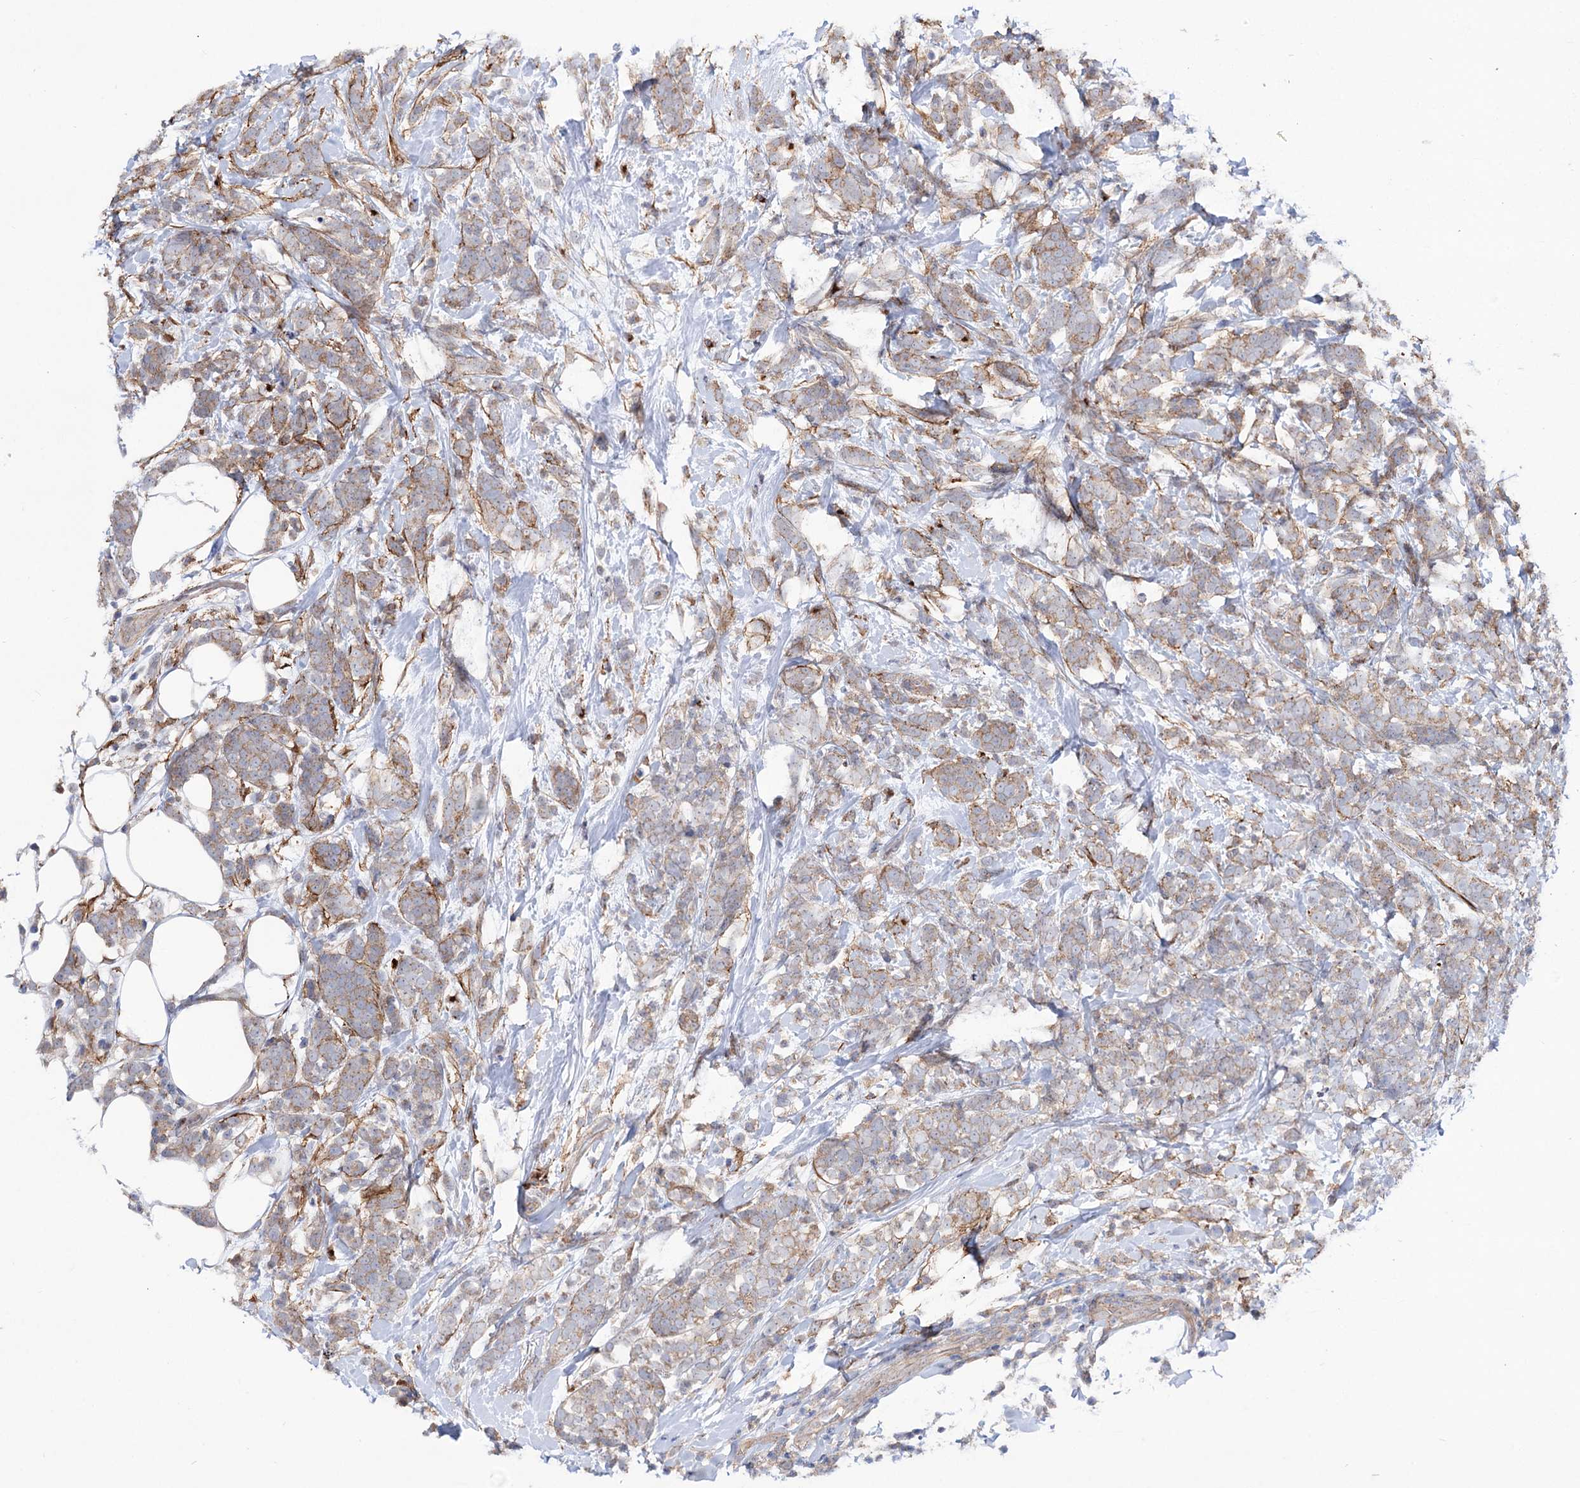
{"staining": {"intensity": "weak", "quantity": ">75%", "location": "cytoplasmic/membranous"}, "tissue": "breast cancer", "cell_type": "Tumor cells", "image_type": "cancer", "snomed": [{"axis": "morphology", "description": "Lobular carcinoma"}, {"axis": "topography", "description": "Breast"}], "caption": "Tumor cells display low levels of weak cytoplasmic/membranous expression in about >75% of cells in breast cancer (lobular carcinoma). (IHC, brightfield microscopy, high magnification).", "gene": "SEC24A", "patient": {"sex": "female", "age": 58}}